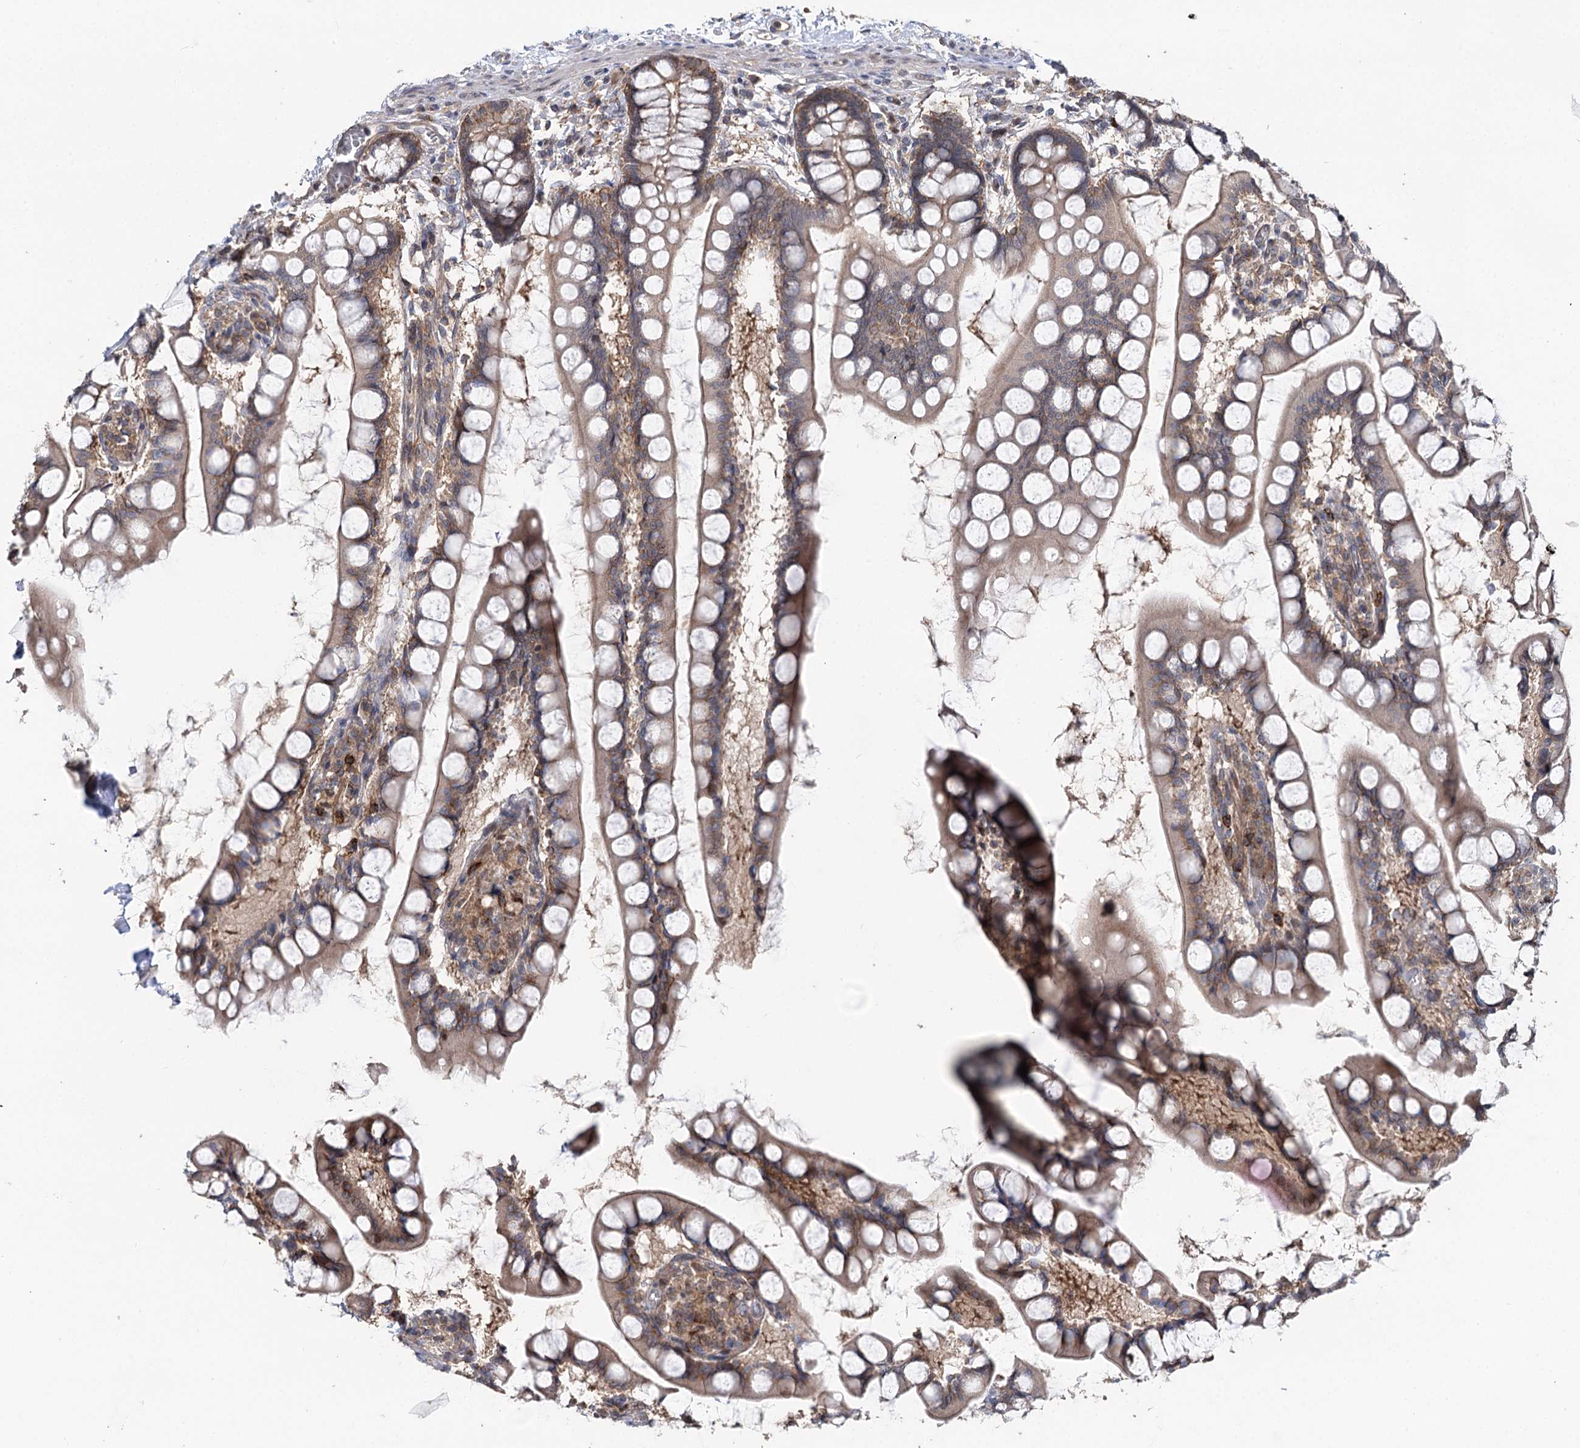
{"staining": {"intensity": "moderate", "quantity": "25%-75%", "location": "cytoplasmic/membranous,nuclear"}, "tissue": "small intestine", "cell_type": "Glandular cells", "image_type": "normal", "snomed": [{"axis": "morphology", "description": "Normal tissue, NOS"}, {"axis": "topography", "description": "Small intestine"}], "caption": "Brown immunohistochemical staining in normal human small intestine reveals moderate cytoplasmic/membranous,nuclear expression in approximately 25%-75% of glandular cells.", "gene": "STX6", "patient": {"sex": "male", "age": 52}}